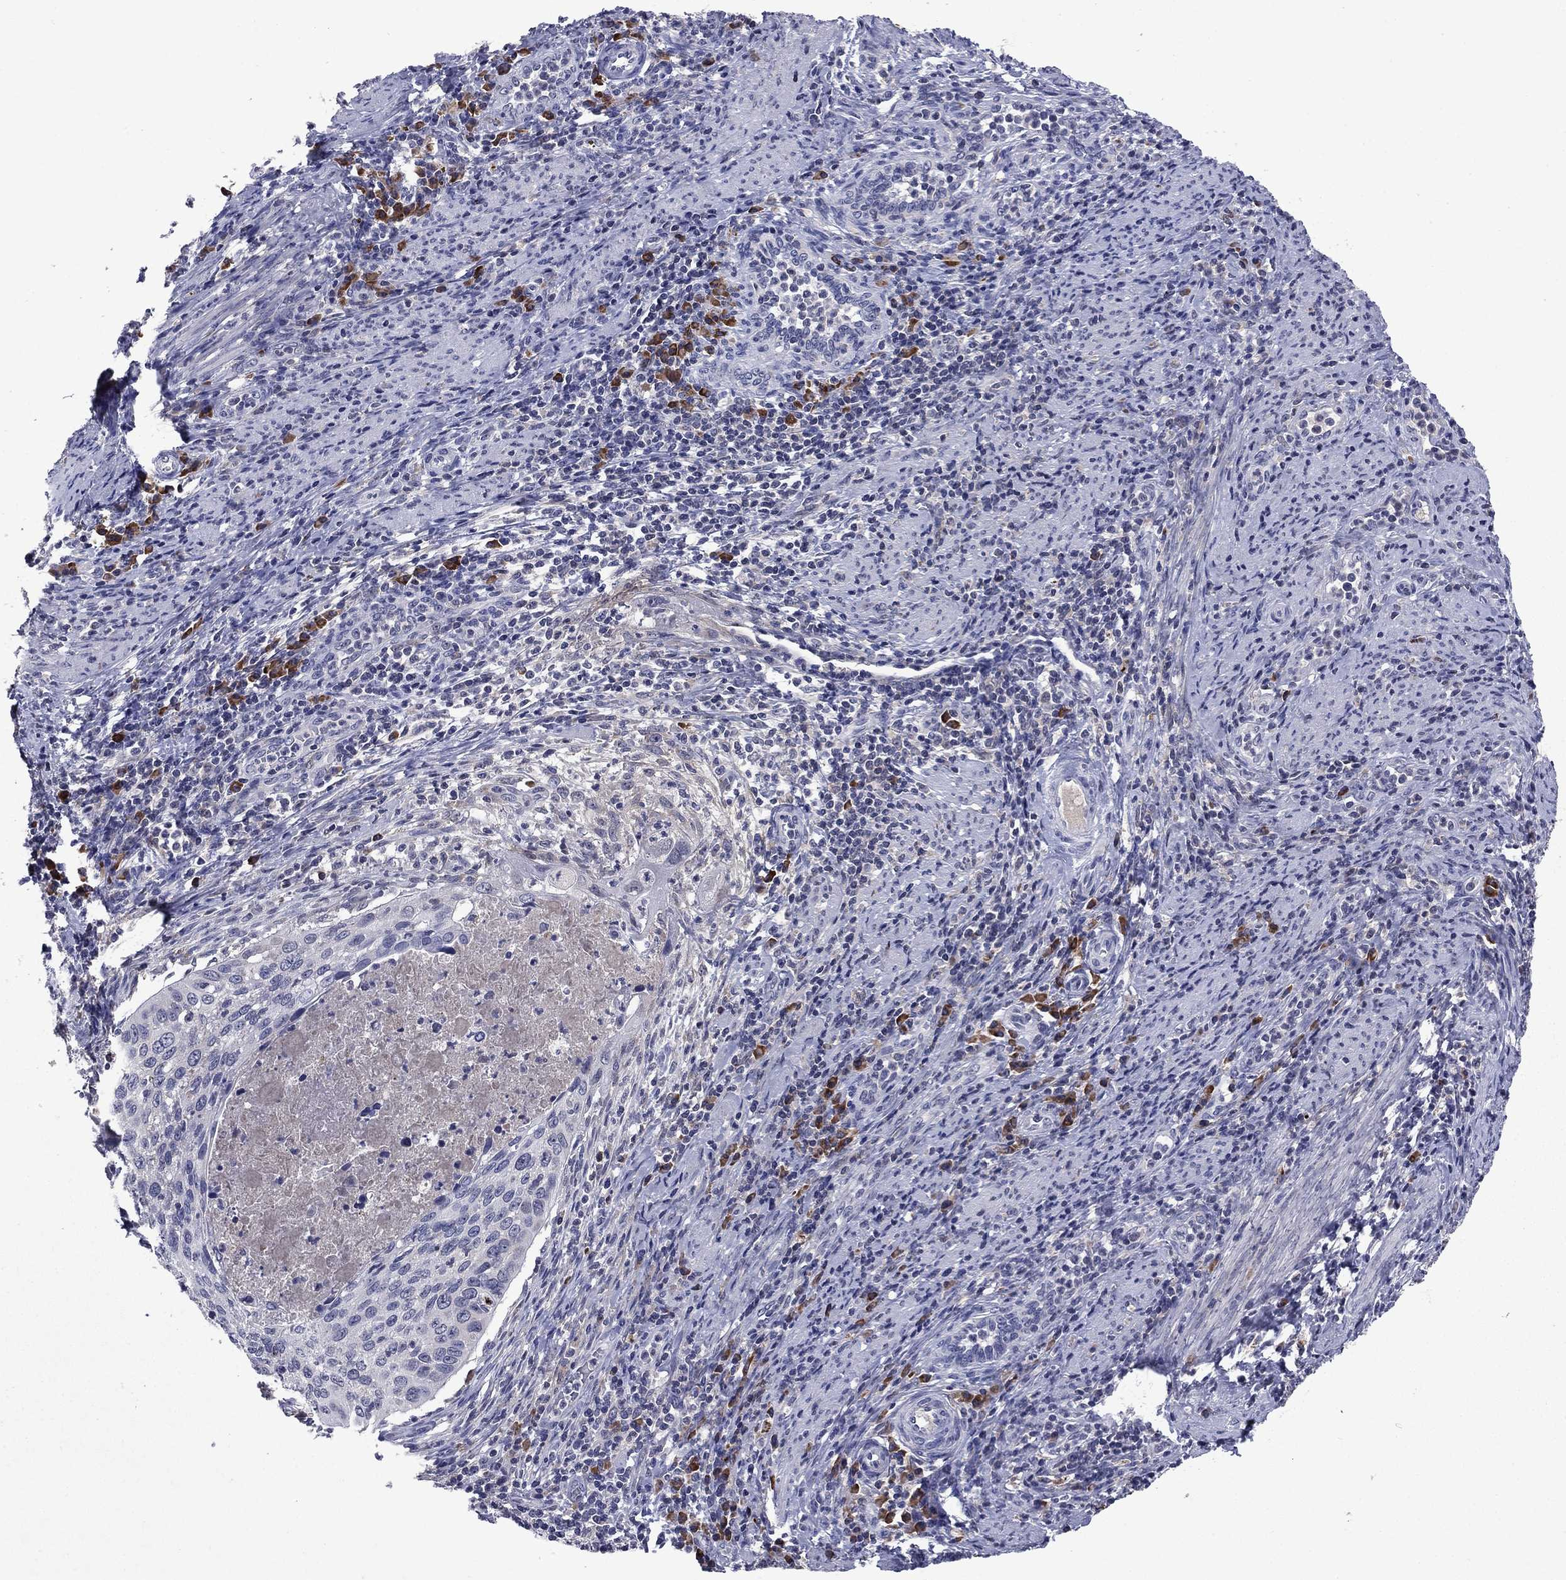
{"staining": {"intensity": "negative", "quantity": "none", "location": "none"}, "tissue": "cervical cancer", "cell_type": "Tumor cells", "image_type": "cancer", "snomed": [{"axis": "morphology", "description": "Squamous cell carcinoma, NOS"}, {"axis": "topography", "description": "Cervix"}], "caption": "DAB (3,3'-diaminobenzidine) immunohistochemical staining of cervical cancer (squamous cell carcinoma) demonstrates no significant expression in tumor cells.", "gene": "ECM1", "patient": {"sex": "female", "age": 26}}